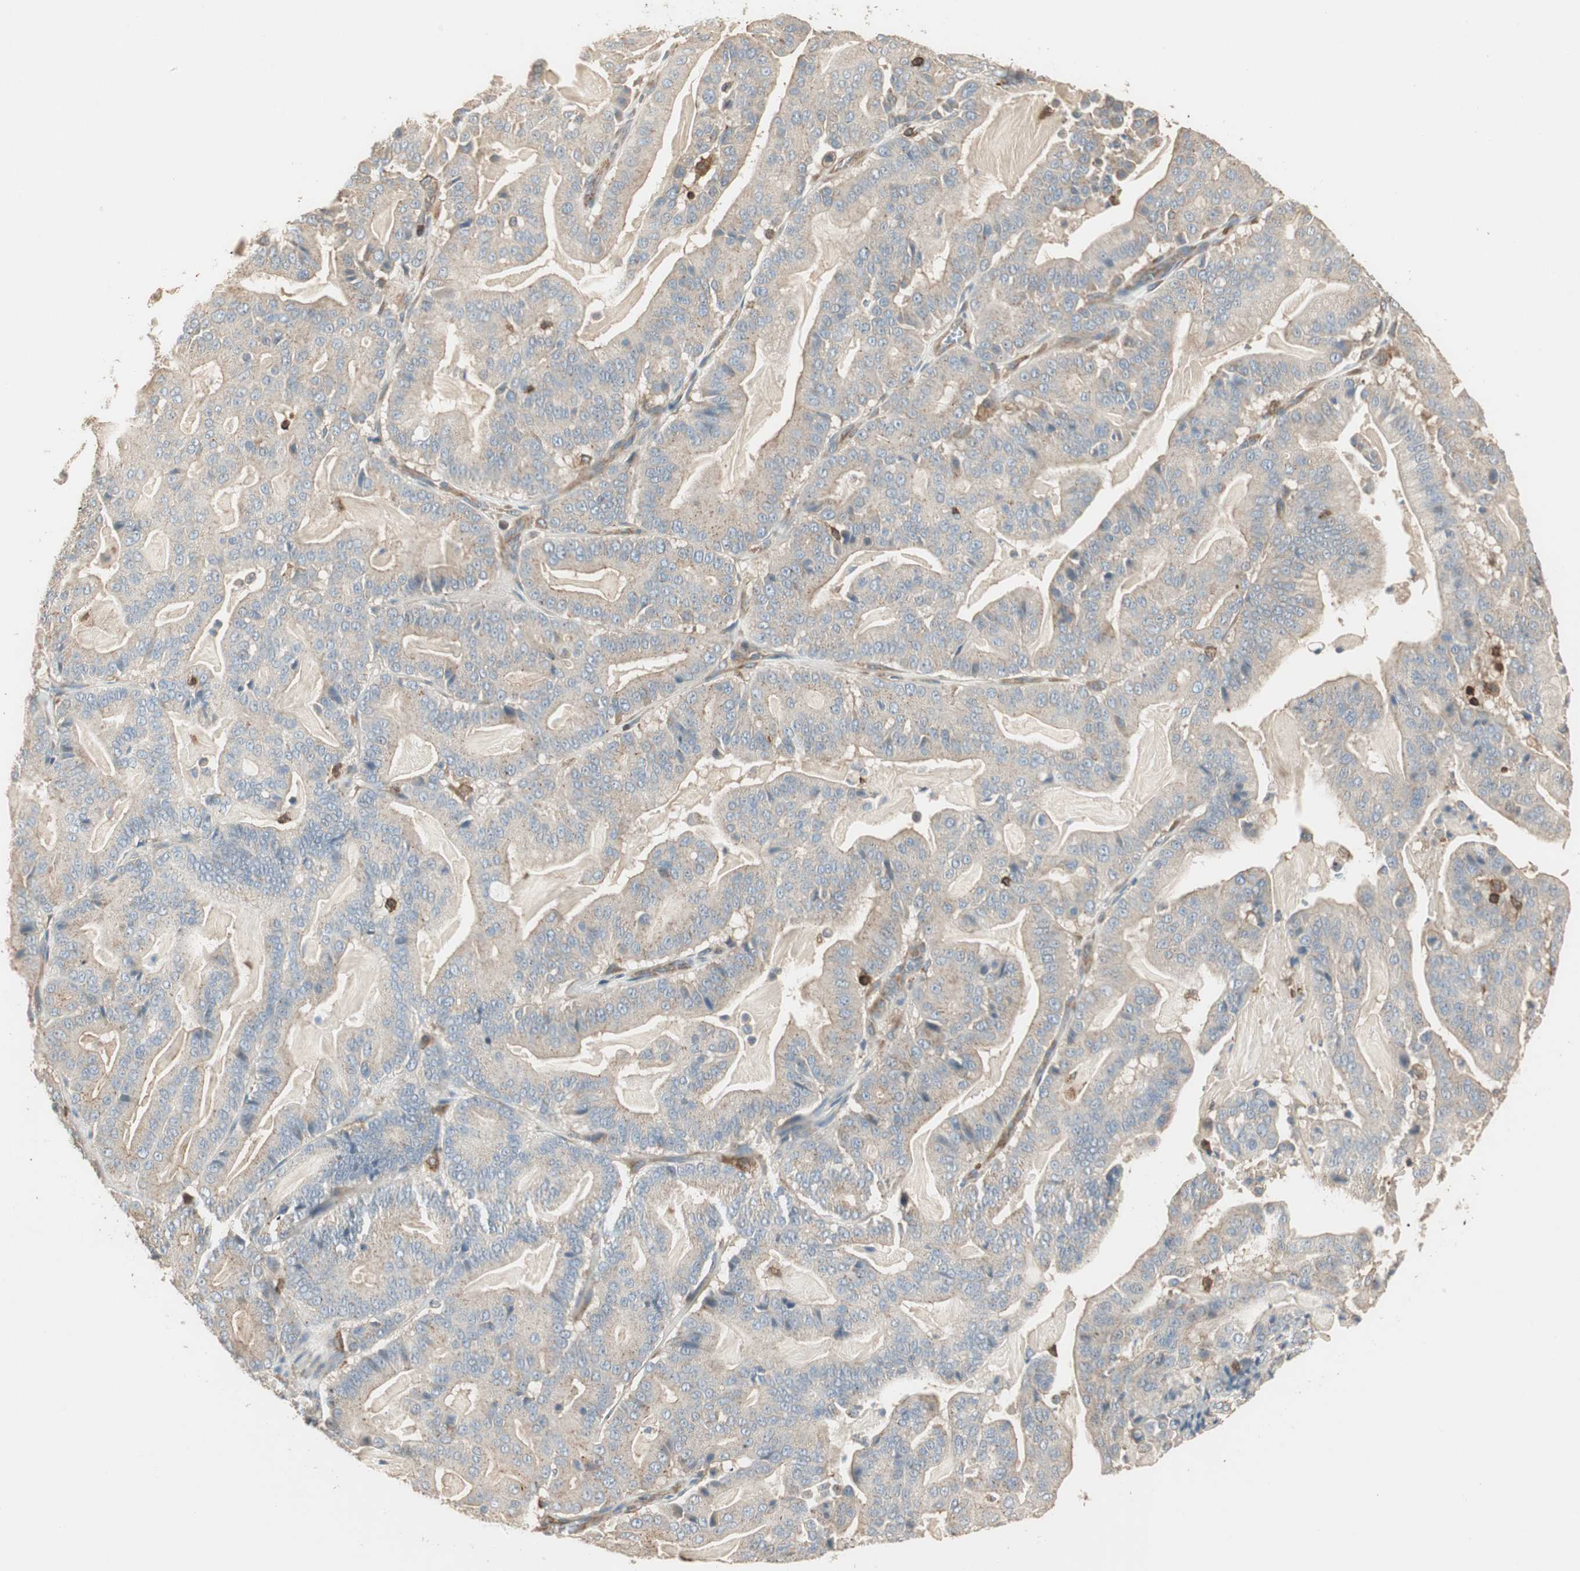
{"staining": {"intensity": "weak", "quantity": "25%-75%", "location": "cytoplasmic/membranous"}, "tissue": "pancreatic cancer", "cell_type": "Tumor cells", "image_type": "cancer", "snomed": [{"axis": "morphology", "description": "Adenocarcinoma, NOS"}, {"axis": "topography", "description": "Pancreas"}], "caption": "Tumor cells display low levels of weak cytoplasmic/membranous staining in approximately 25%-75% of cells in human pancreatic adenocarcinoma.", "gene": "CRLF3", "patient": {"sex": "male", "age": 63}}